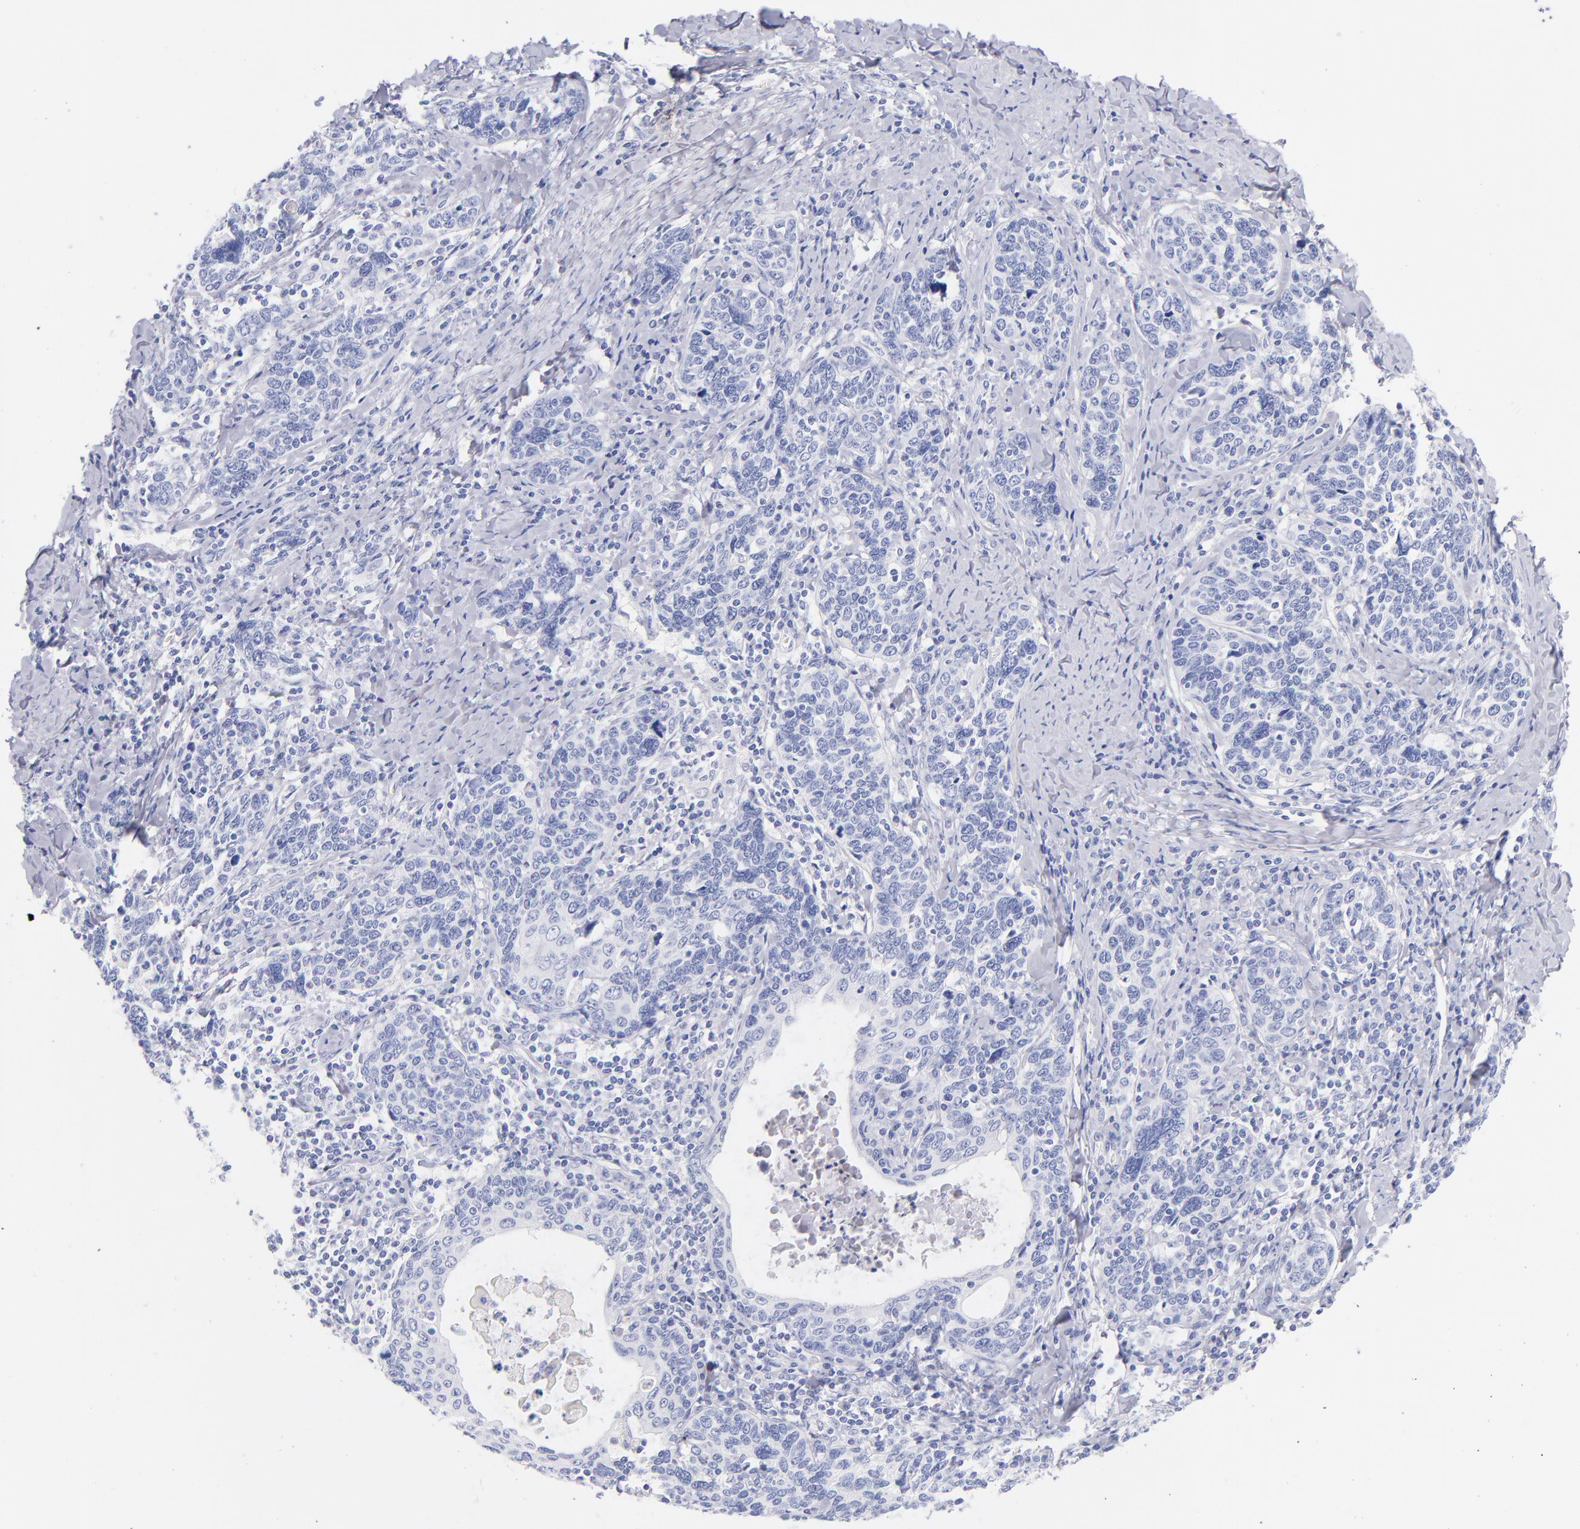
{"staining": {"intensity": "negative", "quantity": "none", "location": "none"}, "tissue": "cervical cancer", "cell_type": "Tumor cells", "image_type": "cancer", "snomed": [{"axis": "morphology", "description": "Squamous cell carcinoma, NOS"}, {"axis": "topography", "description": "Cervix"}], "caption": "High magnification brightfield microscopy of squamous cell carcinoma (cervical) stained with DAB (brown) and counterstained with hematoxylin (blue): tumor cells show no significant staining.", "gene": "HP", "patient": {"sex": "female", "age": 41}}